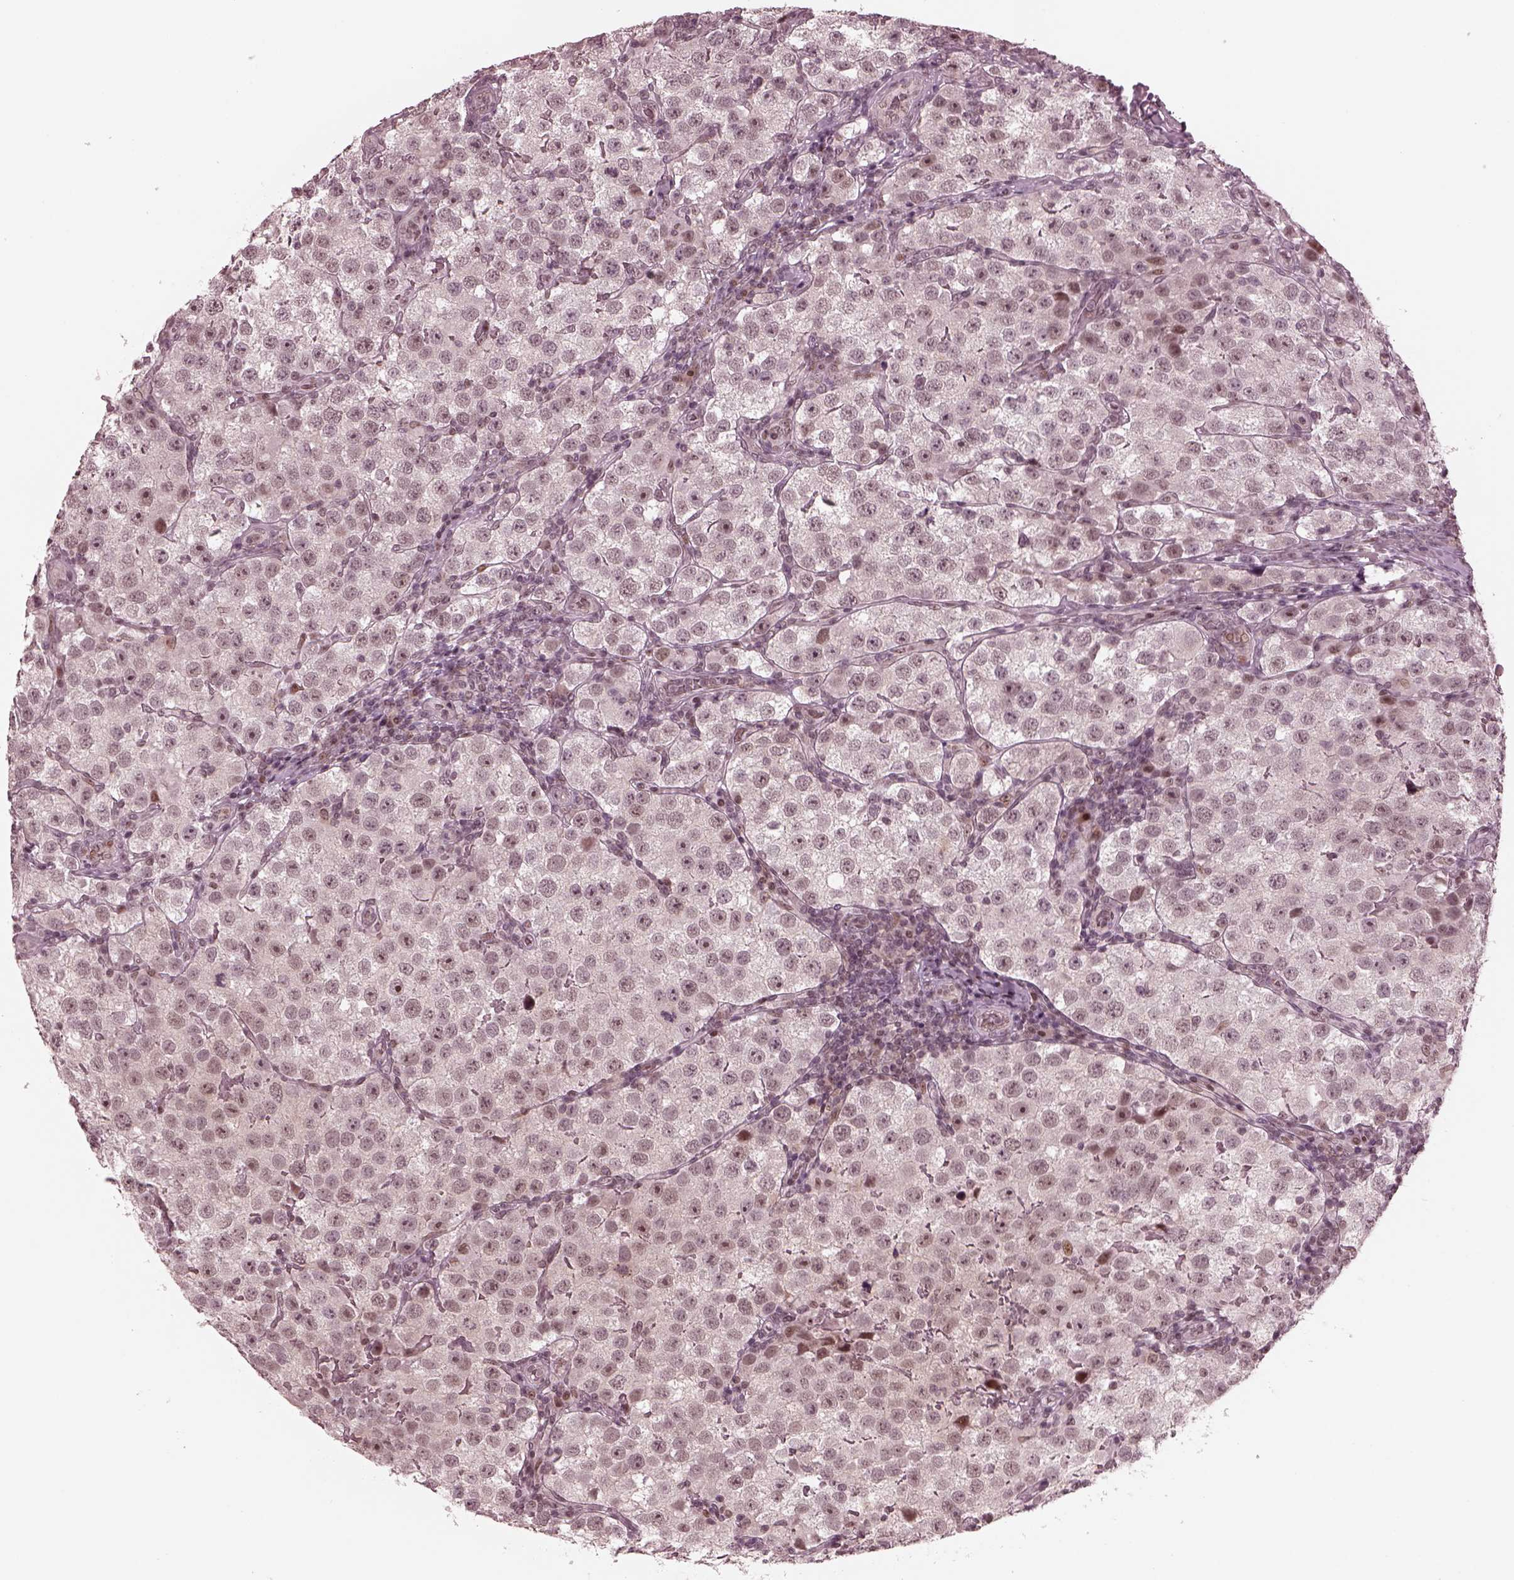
{"staining": {"intensity": "negative", "quantity": "none", "location": "none"}, "tissue": "testis cancer", "cell_type": "Tumor cells", "image_type": "cancer", "snomed": [{"axis": "morphology", "description": "Seminoma, NOS"}, {"axis": "topography", "description": "Testis"}], "caption": "Seminoma (testis) was stained to show a protein in brown. There is no significant positivity in tumor cells.", "gene": "TRIB3", "patient": {"sex": "male", "age": 37}}